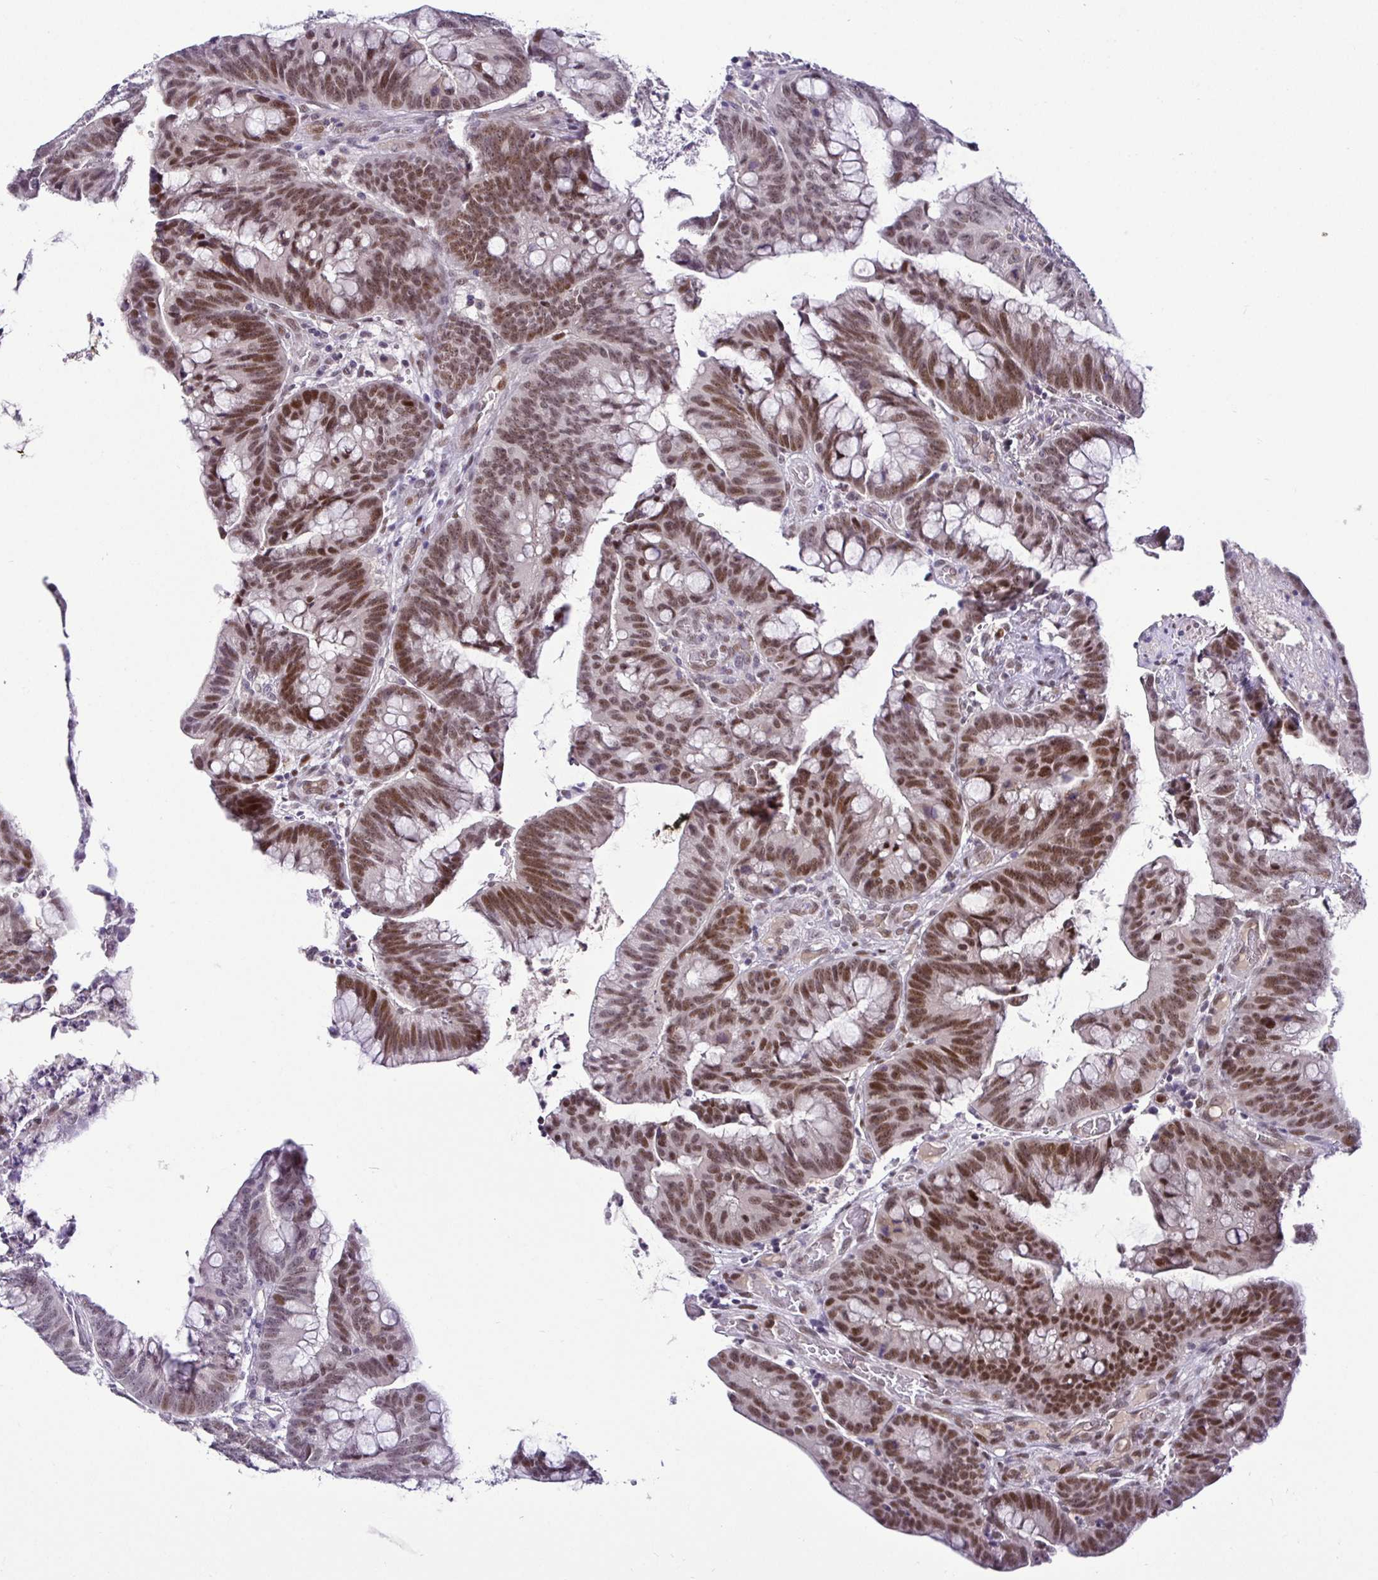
{"staining": {"intensity": "moderate", "quantity": "25%-75%", "location": "nuclear"}, "tissue": "colorectal cancer", "cell_type": "Tumor cells", "image_type": "cancer", "snomed": [{"axis": "morphology", "description": "Adenocarcinoma, NOS"}, {"axis": "topography", "description": "Colon"}], "caption": "Tumor cells show medium levels of moderate nuclear expression in approximately 25%-75% of cells in human colorectal cancer (adenocarcinoma).", "gene": "NUP188", "patient": {"sex": "male", "age": 62}}